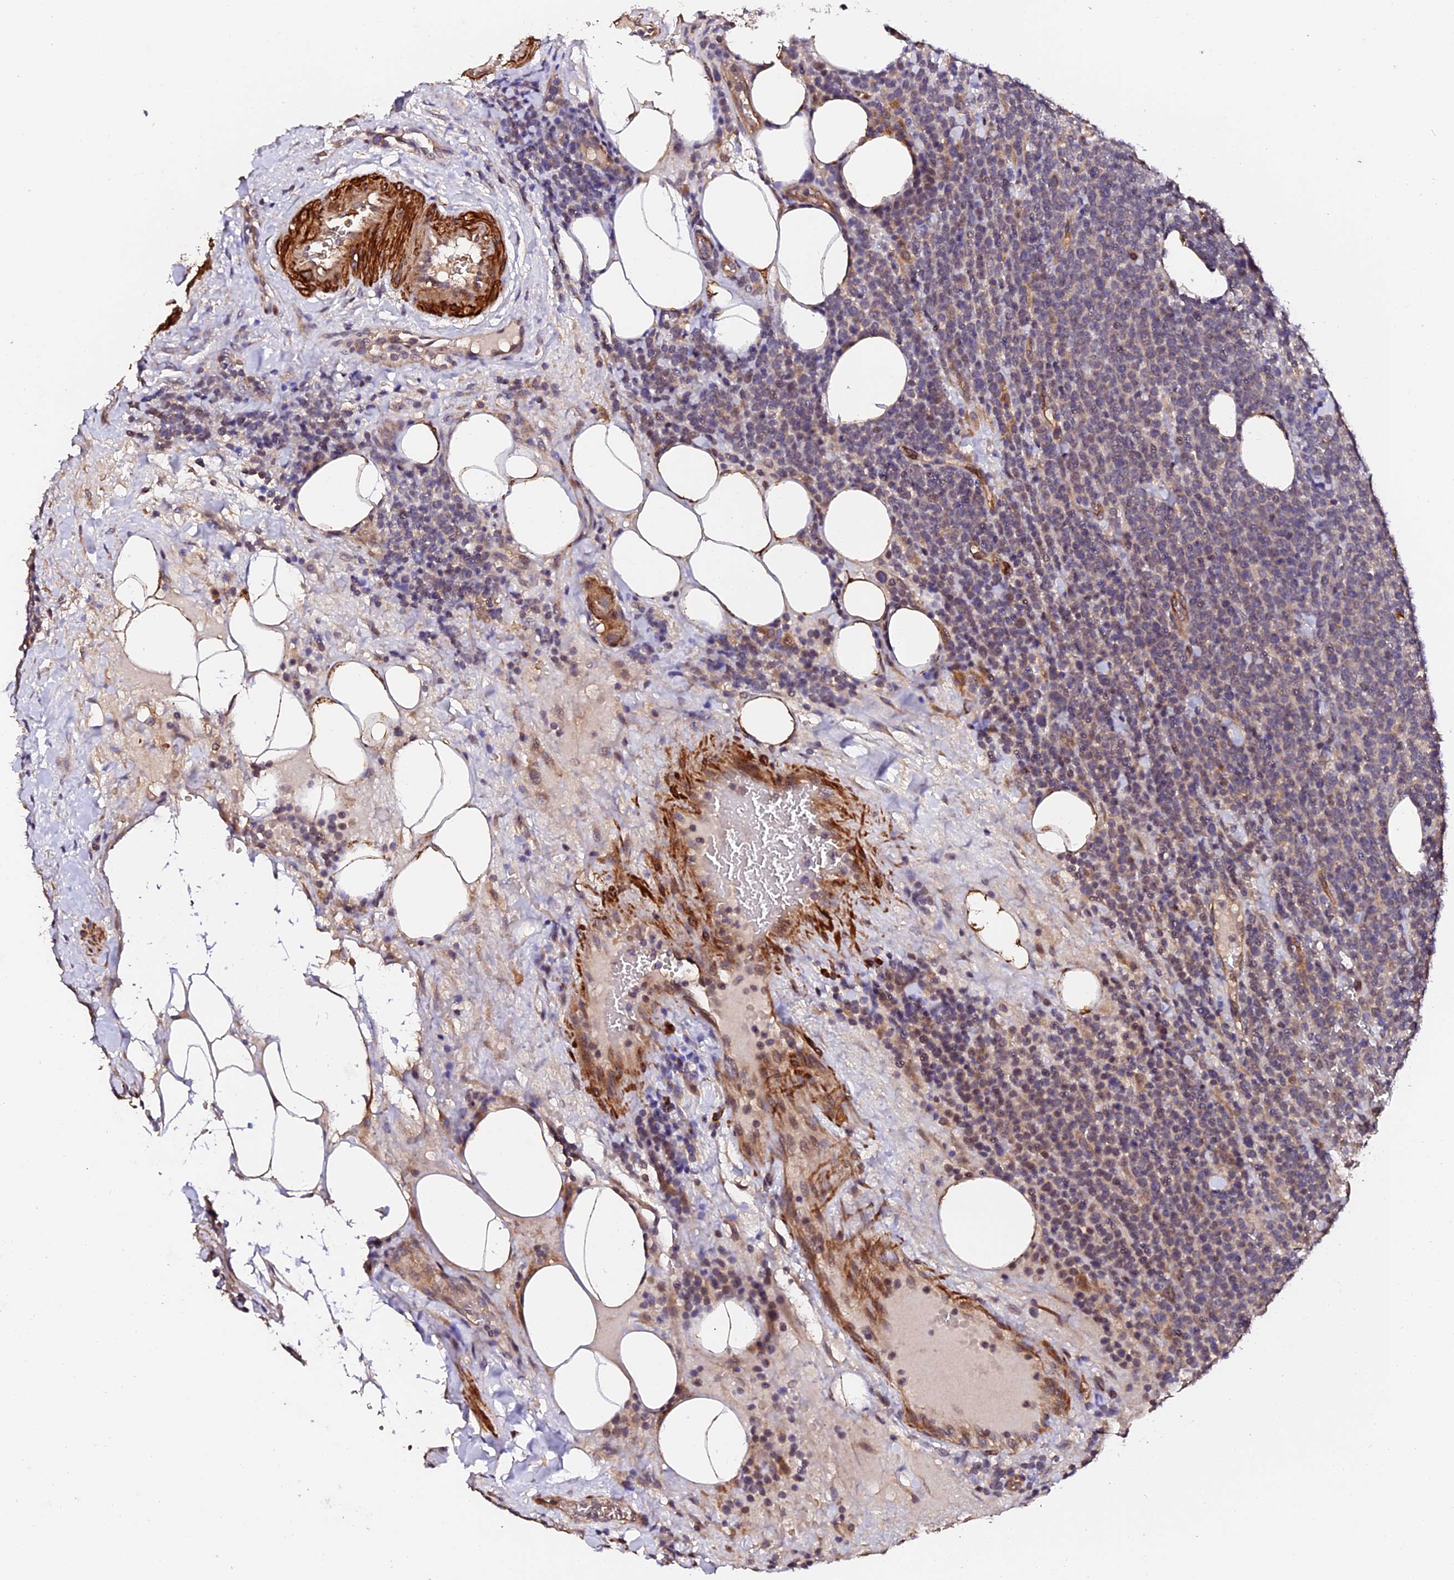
{"staining": {"intensity": "weak", "quantity": "<25%", "location": "cytoplasmic/membranous"}, "tissue": "lymphoma", "cell_type": "Tumor cells", "image_type": "cancer", "snomed": [{"axis": "morphology", "description": "Malignant lymphoma, non-Hodgkin's type, High grade"}, {"axis": "topography", "description": "Lymph node"}], "caption": "DAB (3,3'-diaminobenzidine) immunohistochemical staining of lymphoma demonstrates no significant expression in tumor cells.", "gene": "TDO2", "patient": {"sex": "male", "age": 61}}